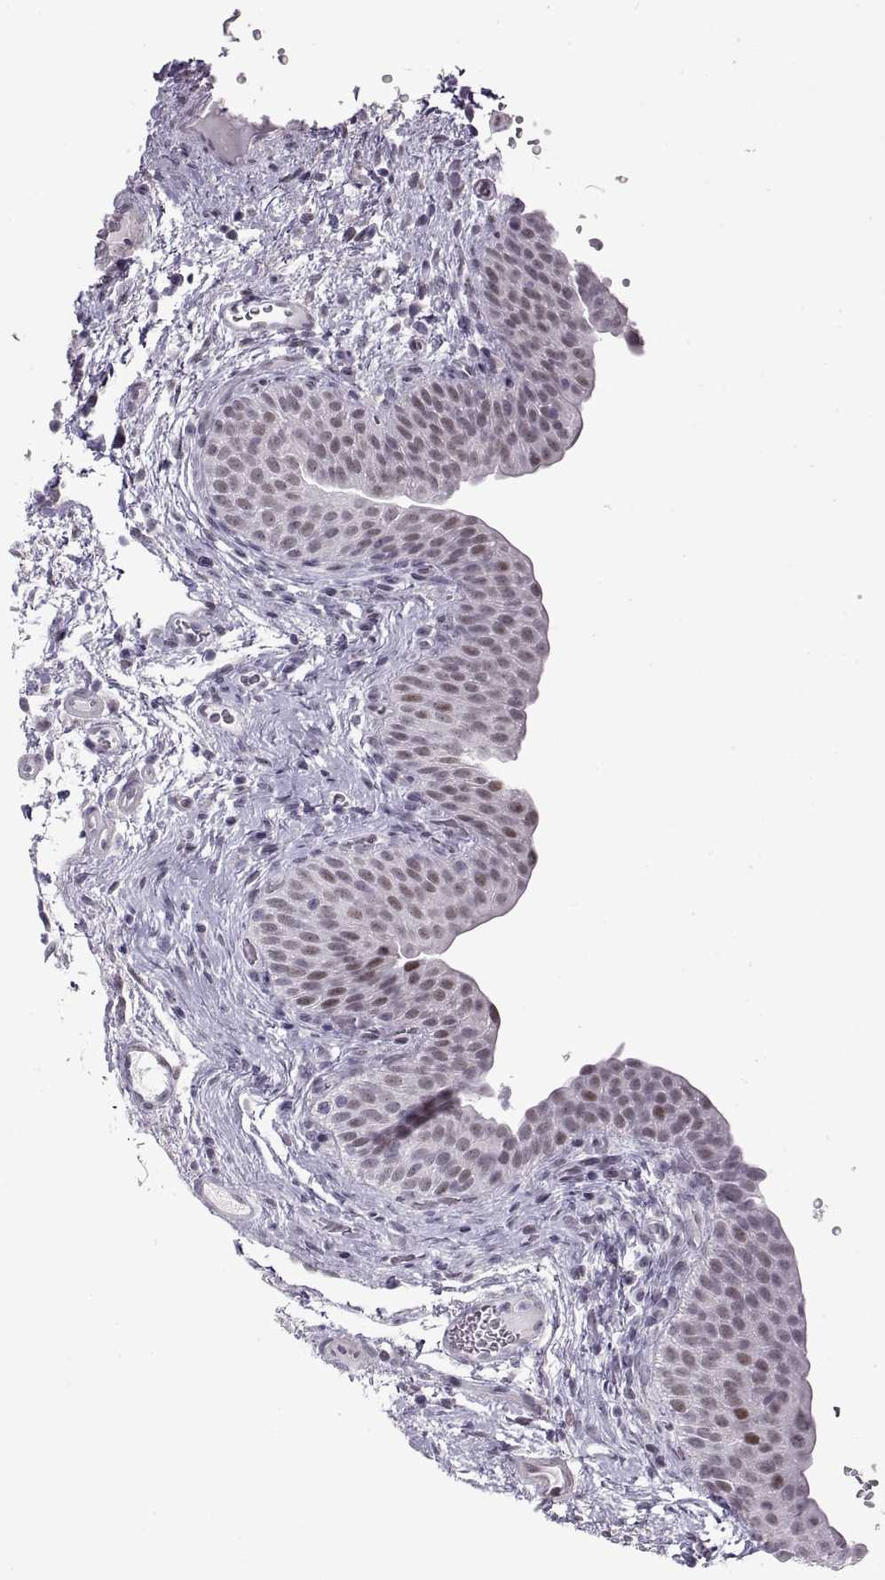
{"staining": {"intensity": "moderate", "quantity": "<25%", "location": "nuclear"}, "tissue": "urinary bladder", "cell_type": "Urothelial cells", "image_type": "normal", "snomed": [{"axis": "morphology", "description": "Normal tissue, NOS"}, {"axis": "topography", "description": "Urinary bladder"}], "caption": "IHC micrograph of benign urinary bladder: urinary bladder stained using immunohistochemistry (IHC) reveals low levels of moderate protein expression localized specifically in the nuclear of urothelial cells, appearing as a nuclear brown color.", "gene": "NANOS3", "patient": {"sex": "male", "age": 66}}